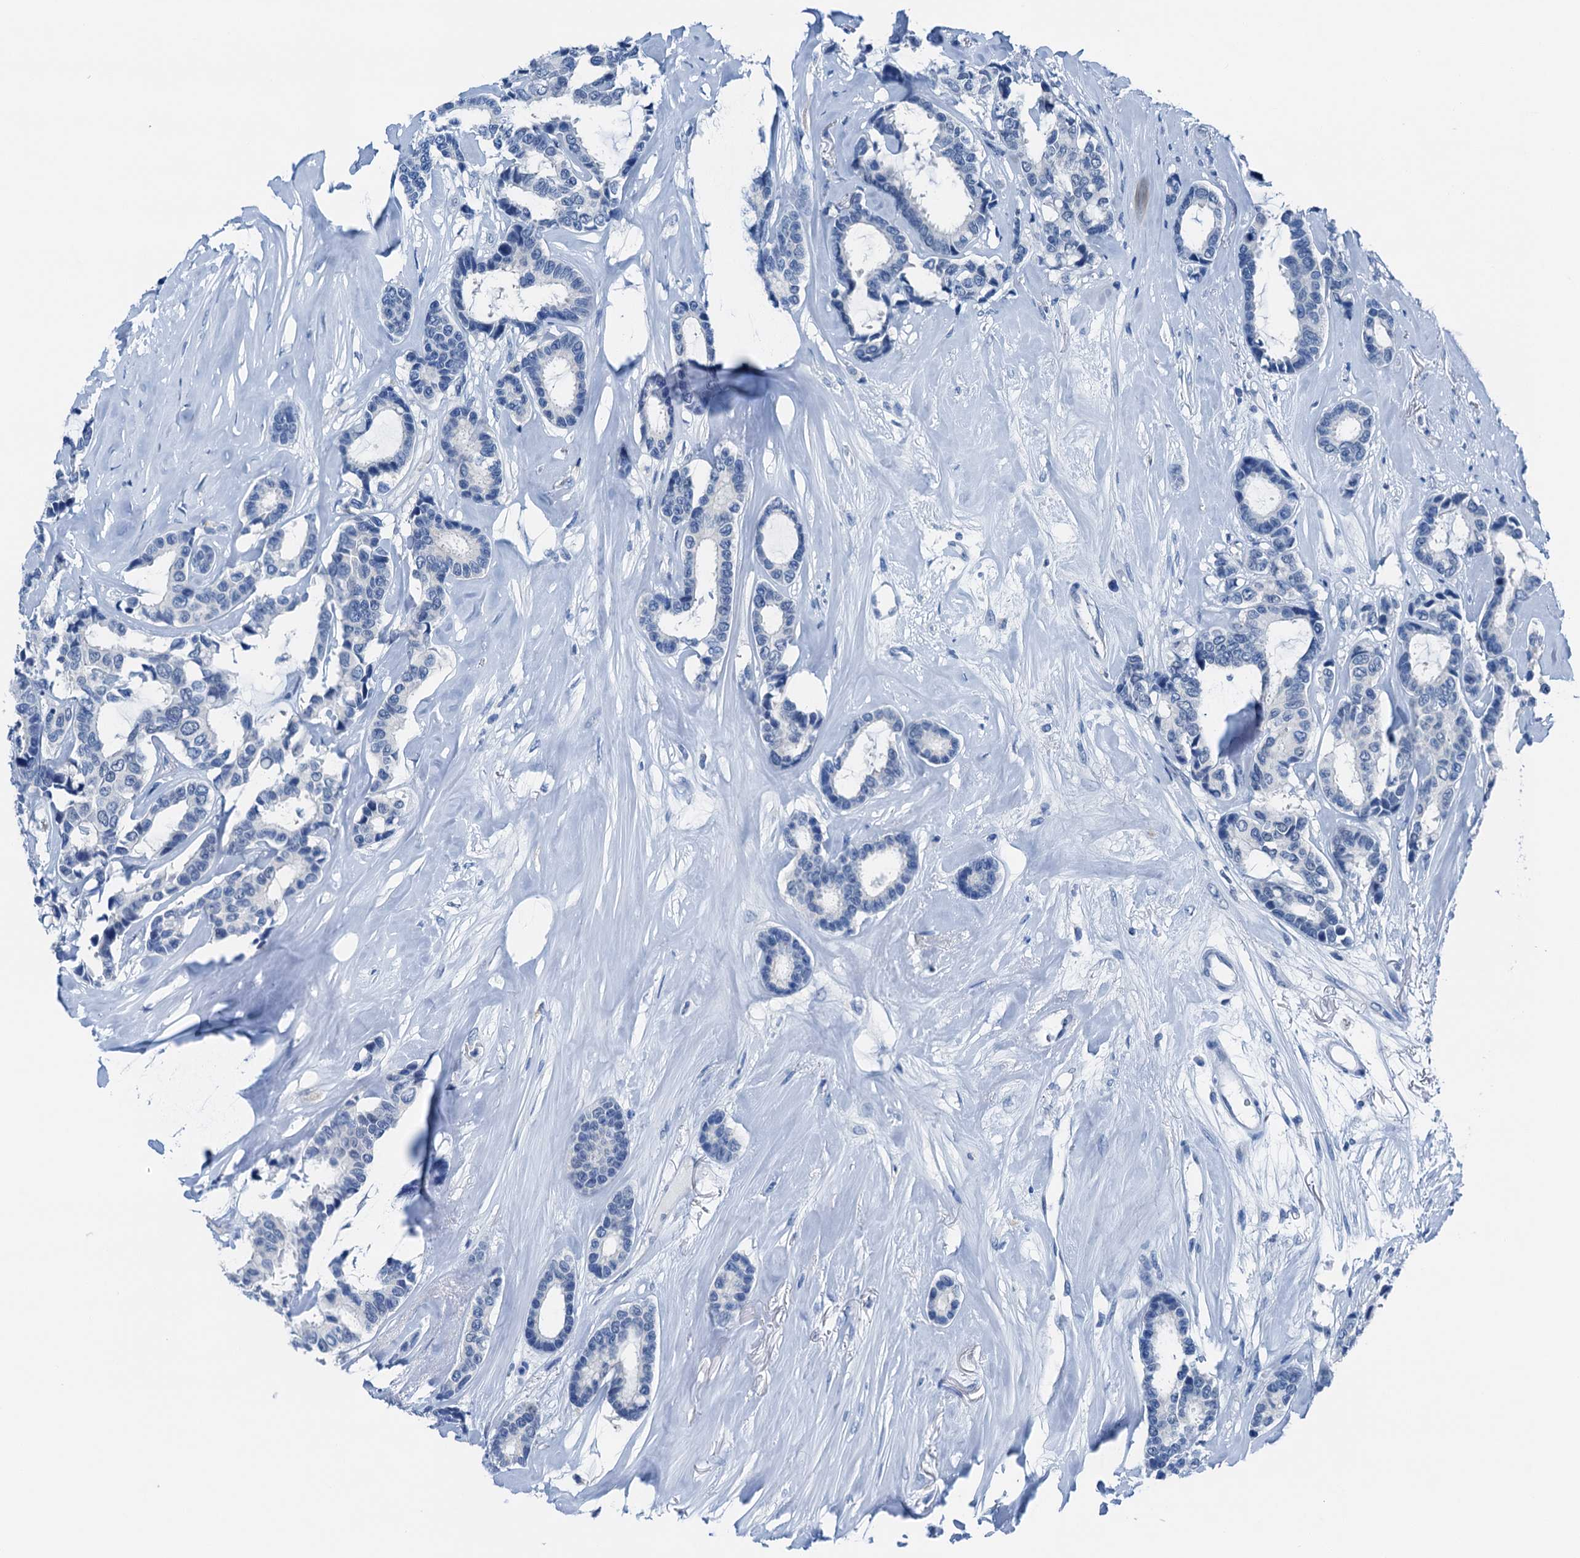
{"staining": {"intensity": "negative", "quantity": "none", "location": "none"}, "tissue": "breast cancer", "cell_type": "Tumor cells", "image_type": "cancer", "snomed": [{"axis": "morphology", "description": "Duct carcinoma"}, {"axis": "topography", "description": "Breast"}], "caption": "Human invasive ductal carcinoma (breast) stained for a protein using immunohistochemistry (IHC) reveals no positivity in tumor cells.", "gene": "CBLN3", "patient": {"sex": "female", "age": 87}}